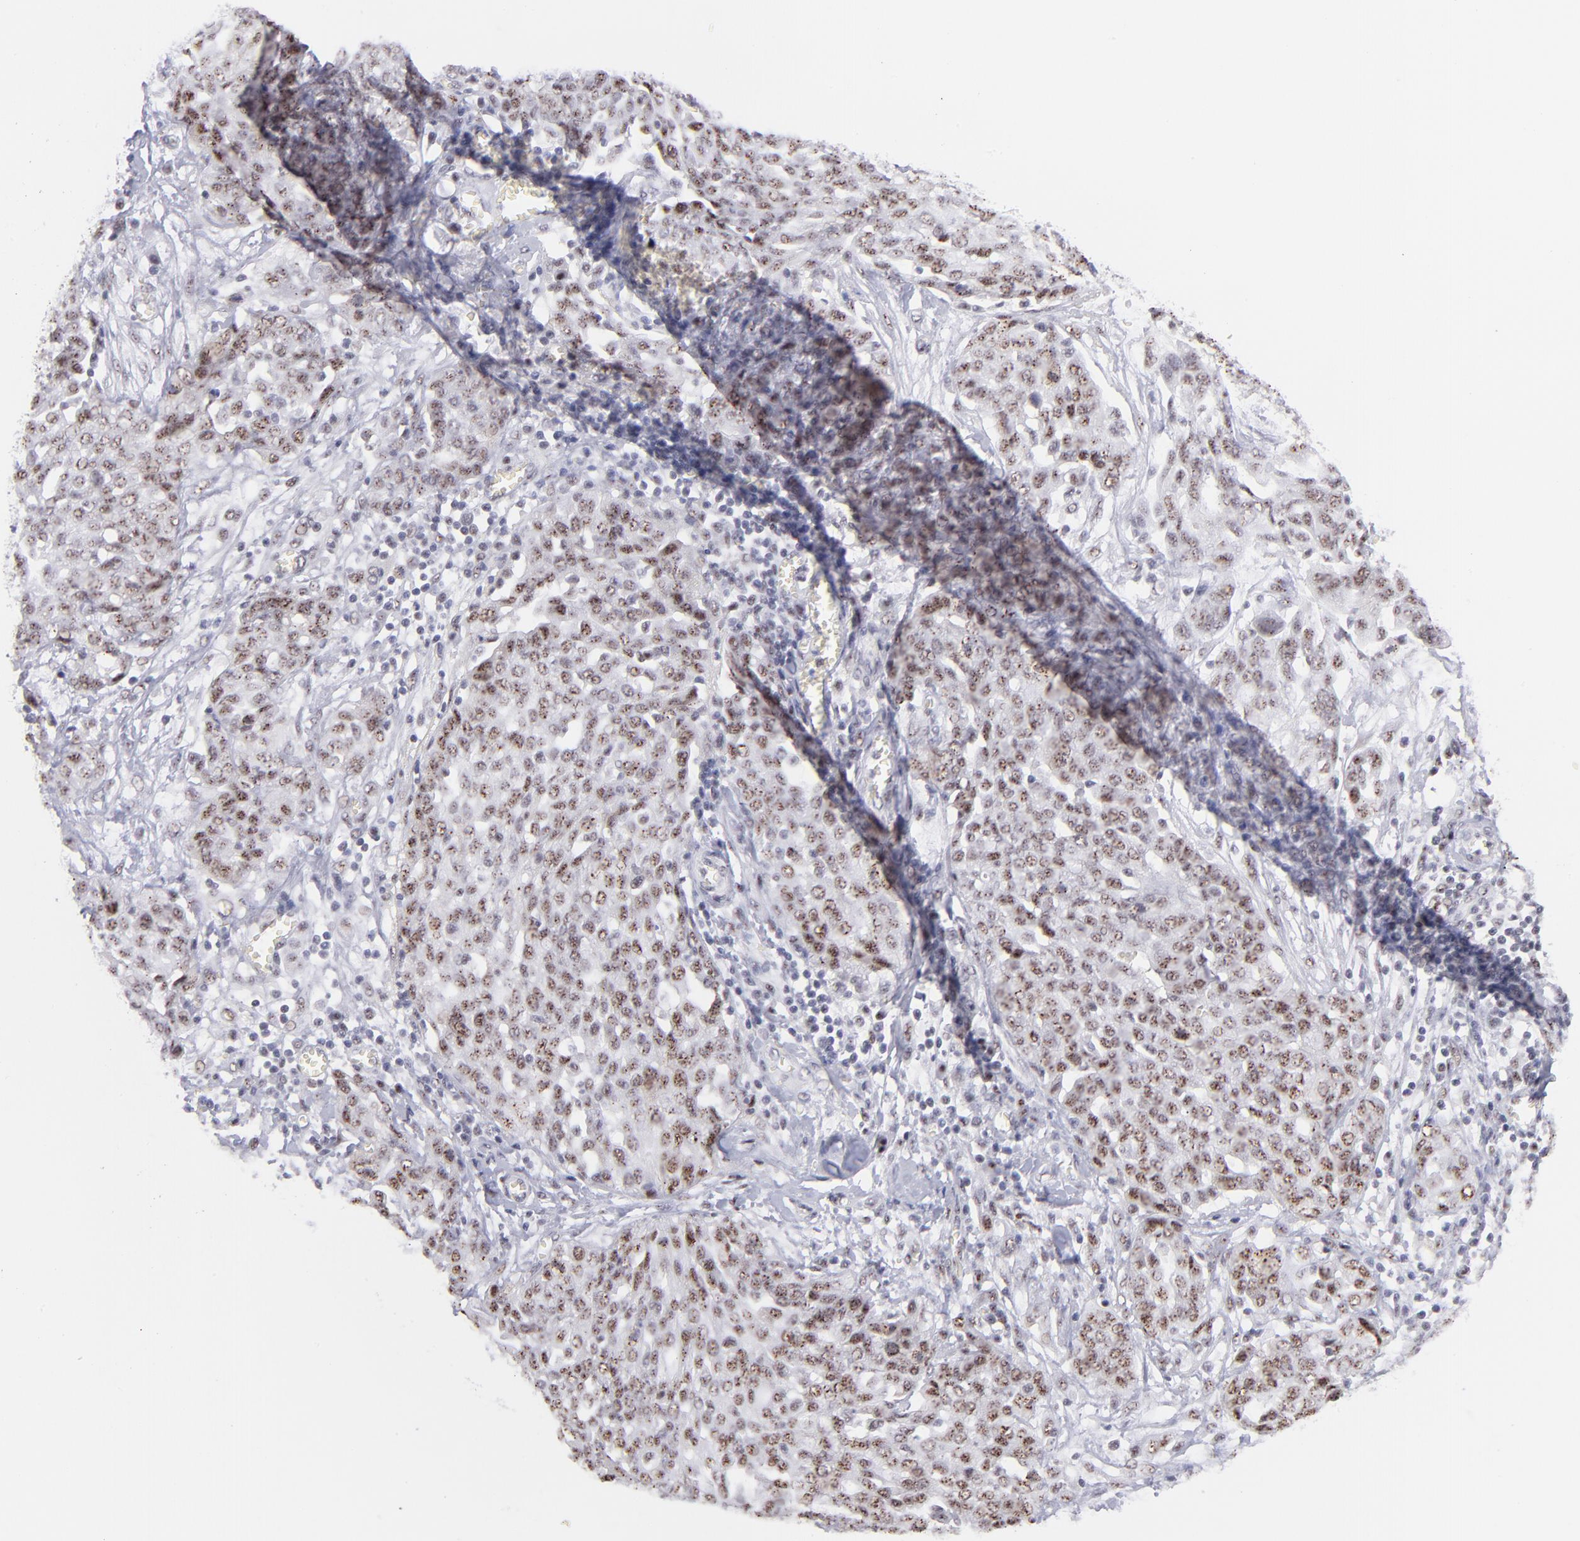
{"staining": {"intensity": "moderate", "quantity": ">75%", "location": "nuclear"}, "tissue": "ovarian cancer", "cell_type": "Tumor cells", "image_type": "cancer", "snomed": [{"axis": "morphology", "description": "Cystadenocarcinoma, serous, NOS"}, {"axis": "topography", "description": "Soft tissue"}, {"axis": "topography", "description": "Ovary"}], "caption": "Serous cystadenocarcinoma (ovarian) stained with a brown dye displays moderate nuclear positive expression in approximately >75% of tumor cells.", "gene": "CDC25C", "patient": {"sex": "female", "age": 57}}